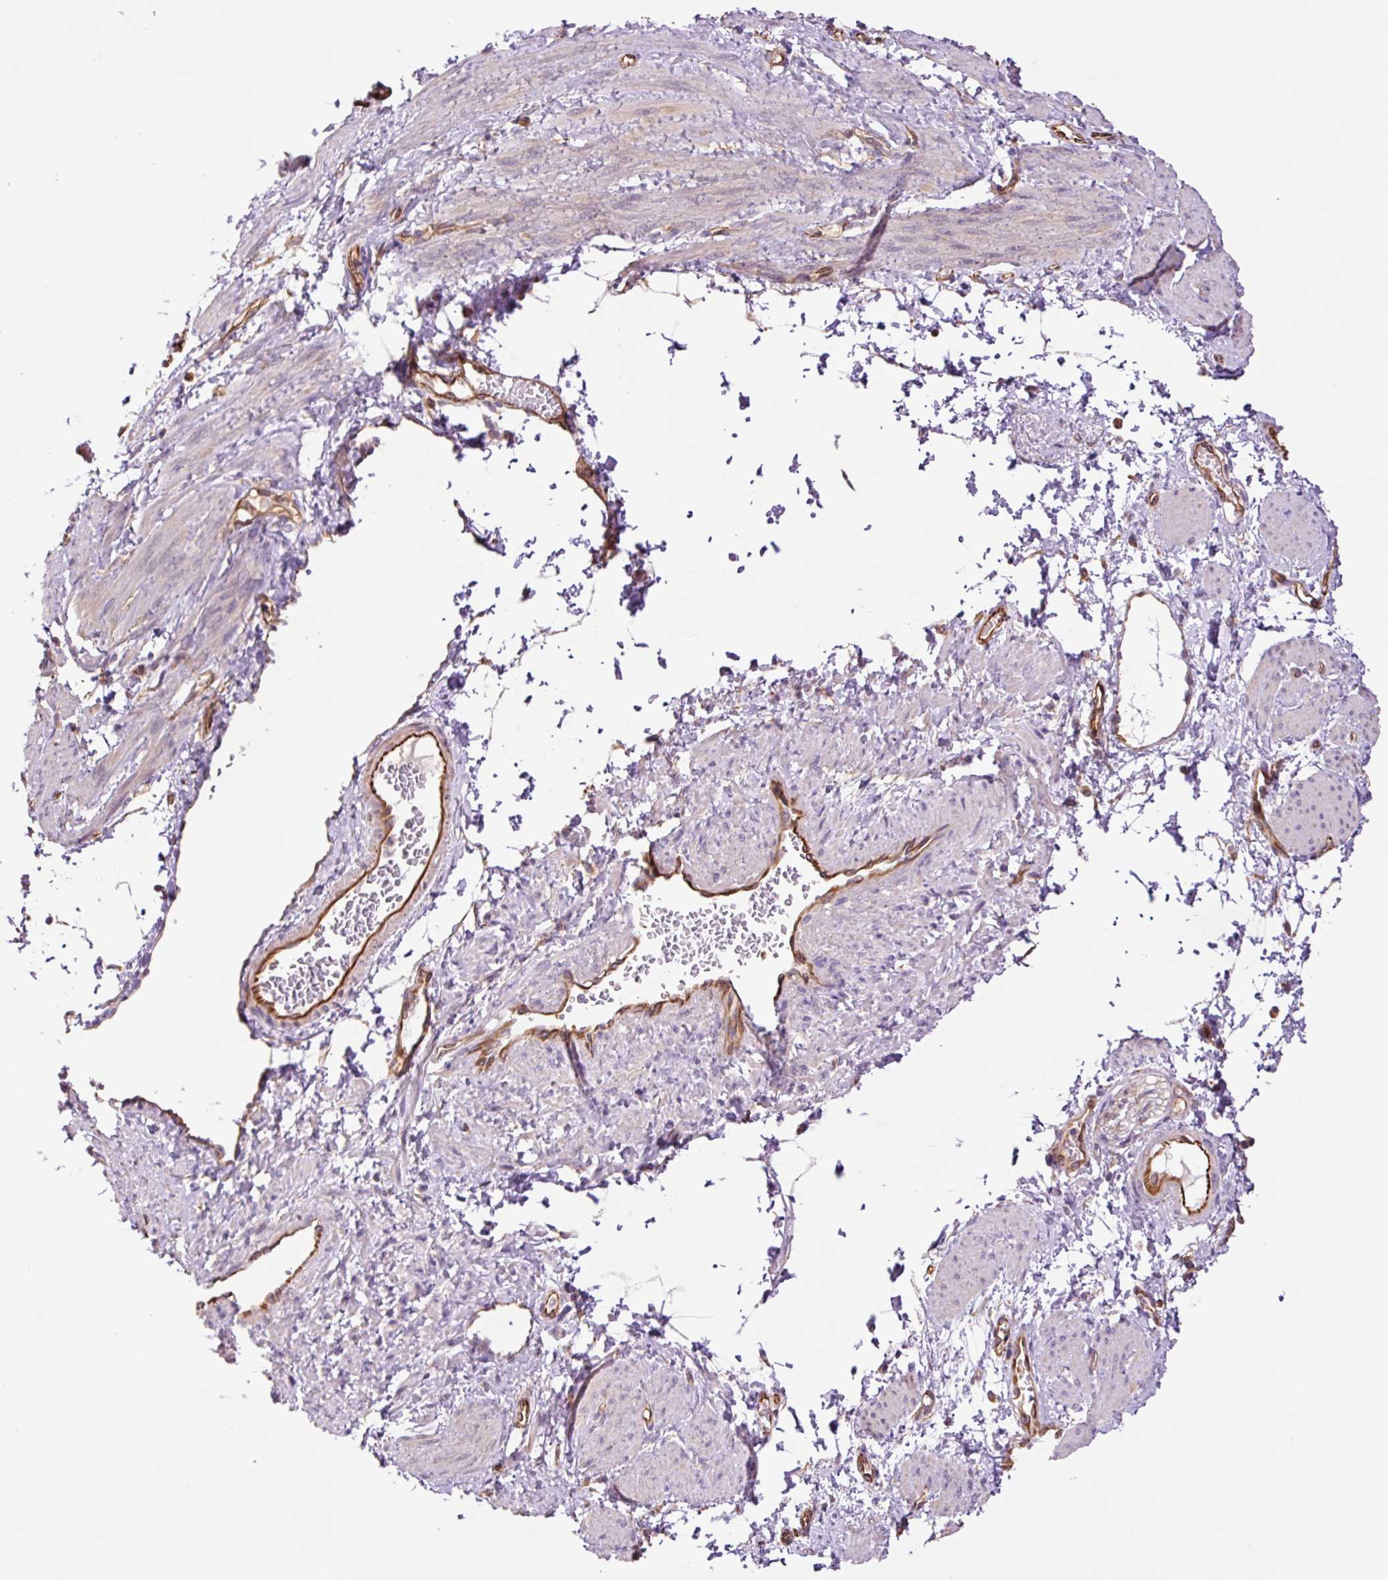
{"staining": {"intensity": "negative", "quantity": "none", "location": "none"}, "tissue": "smooth muscle", "cell_type": "Smooth muscle cells", "image_type": "normal", "snomed": [{"axis": "morphology", "description": "Normal tissue, NOS"}, {"axis": "topography", "description": "Smooth muscle"}, {"axis": "topography", "description": "Uterus"}], "caption": "The photomicrograph displays no staining of smooth muscle cells in benign smooth muscle.", "gene": "PCK2", "patient": {"sex": "female", "age": 39}}